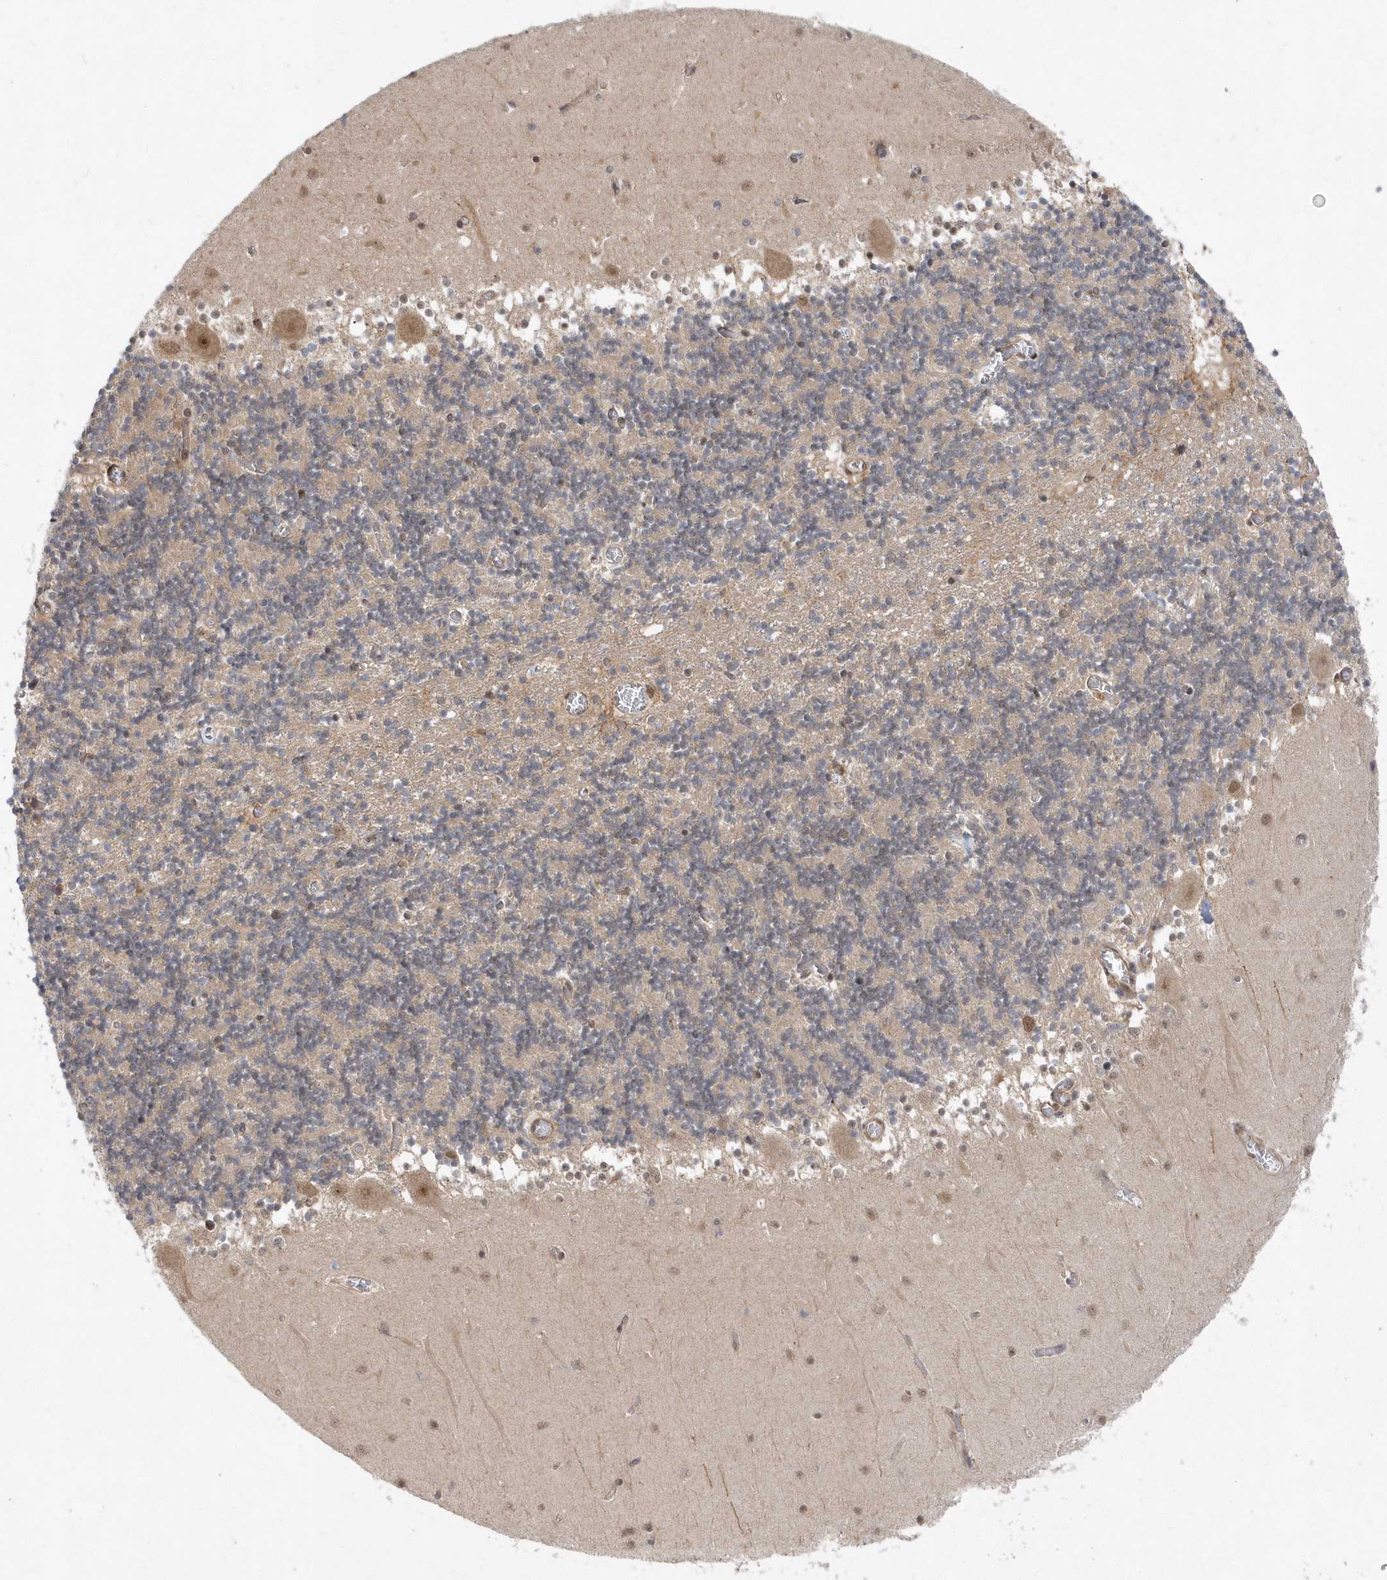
{"staining": {"intensity": "weak", "quantity": "<25%", "location": "cytoplasmic/membranous"}, "tissue": "cerebellum", "cell_type": "Cells in granular layer", "image_type": "normal", "snomed": [{"axis": "morphology", "description": "Normal tissue, NOS"}, {"axis": "topography", "description": "Cerebellum"}], "caption": "DAB immunohistochemical staining of normal cerebellum reveals no significant positivity in cells in granular layer. (DAB (3,3'-diaminobenzidine) IHC visualized using brightfield microscopy, high magnification).", "gene": "MXI1", "patient": {"sex": "female", "age": 28}}